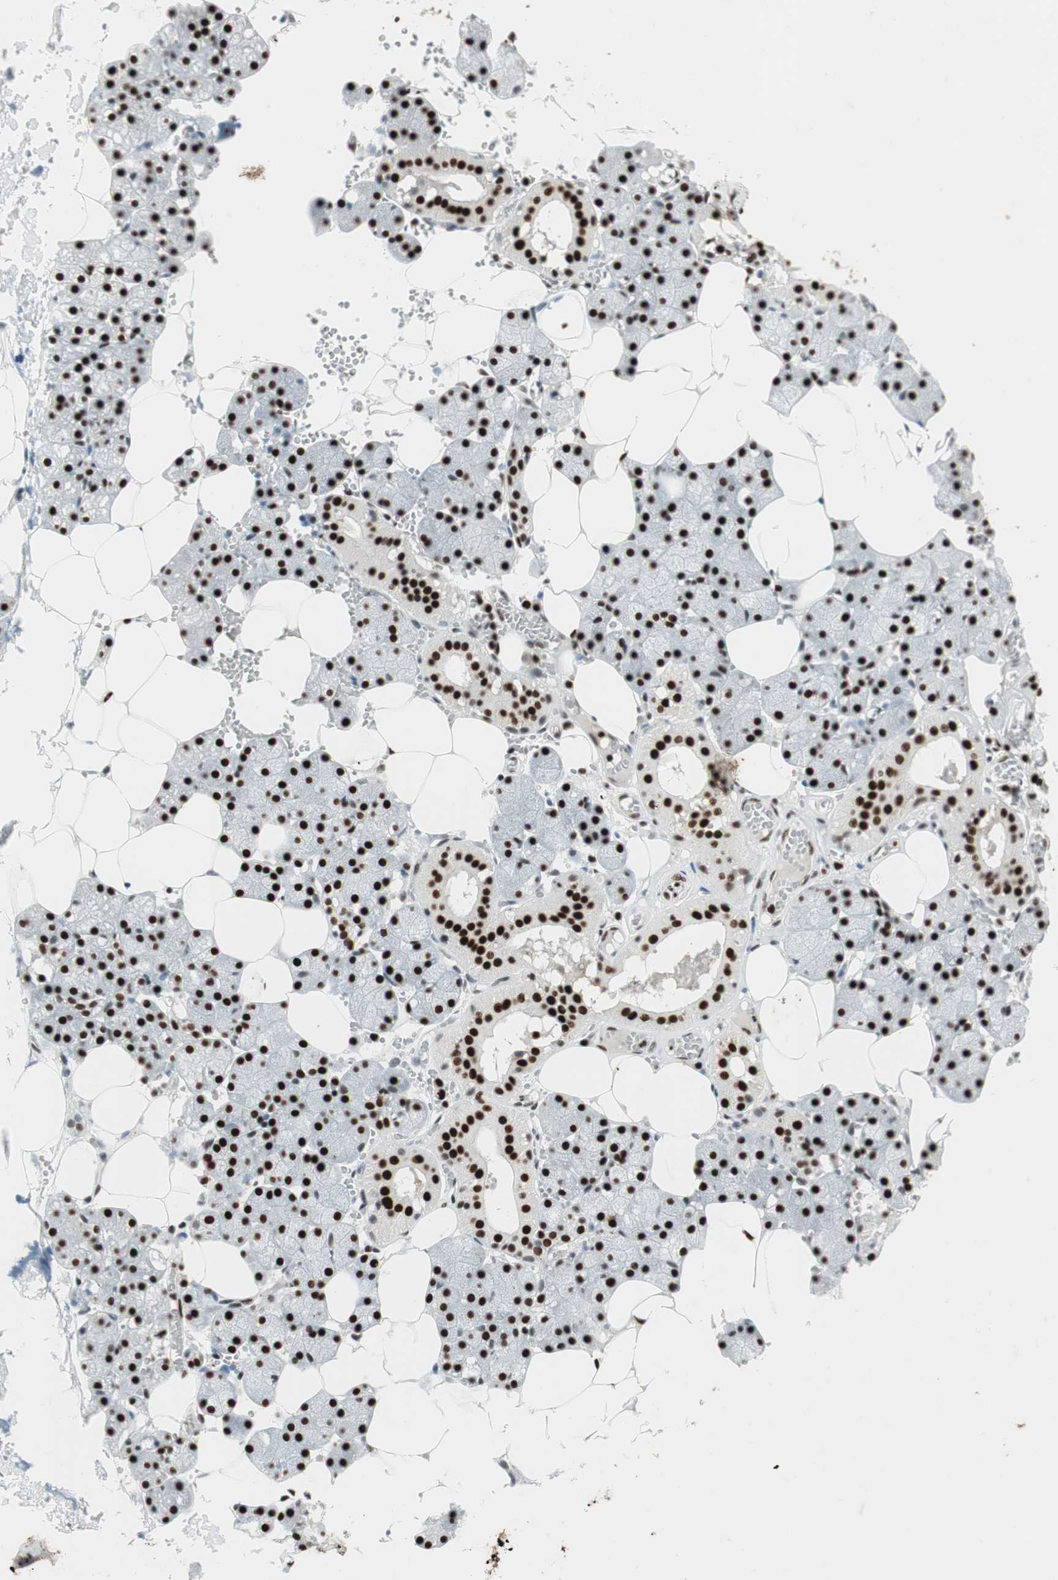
{"staining": {"intensity": "strong", "quantity": ">75%", "location": "nuclear"}, "tissue": "salivary gland", "cell_type": "Glandular cells", "image_type": "normal", "snomed": [{"axis": "morphology", "description": "Normal tissue, NOS"}, {"axis": "topography", "description": "Salivary gland"}], "caption": "Glandular cells reveal strong nuclear positivity in approximately >75% of cells in unremarkable salivary gland.", "gene": "PSME3", "patient": {"sex": "male", "age": 62}}